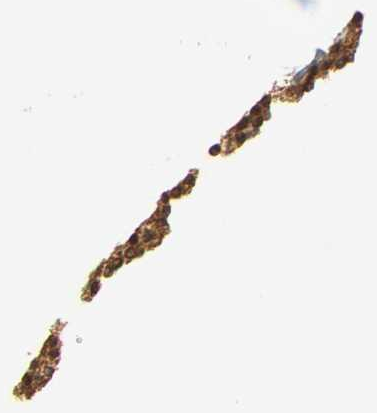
{"staining": {"intensity": "strong", "quantity": ">75%", "location": "cytoplasmic/membranous,nuclear"}, "tissue": "parathyroid gland", "cell_type": "Glandular cells", "image_type": "normal", "snomed": [{"axis": "morphology", "description": "Normal tissue, NOS"}, {"axis": "topography", "description": "Parathyroid gland"}], "caption": "Unremarkable parathyroid gland shows strong cytoplasmic/membranous,nuclear positivity in about >75% of glandular cells, visualized by immunohistochemistry.", "gene": "RNF122", "patient": {"sex": "female", "age": 45}}